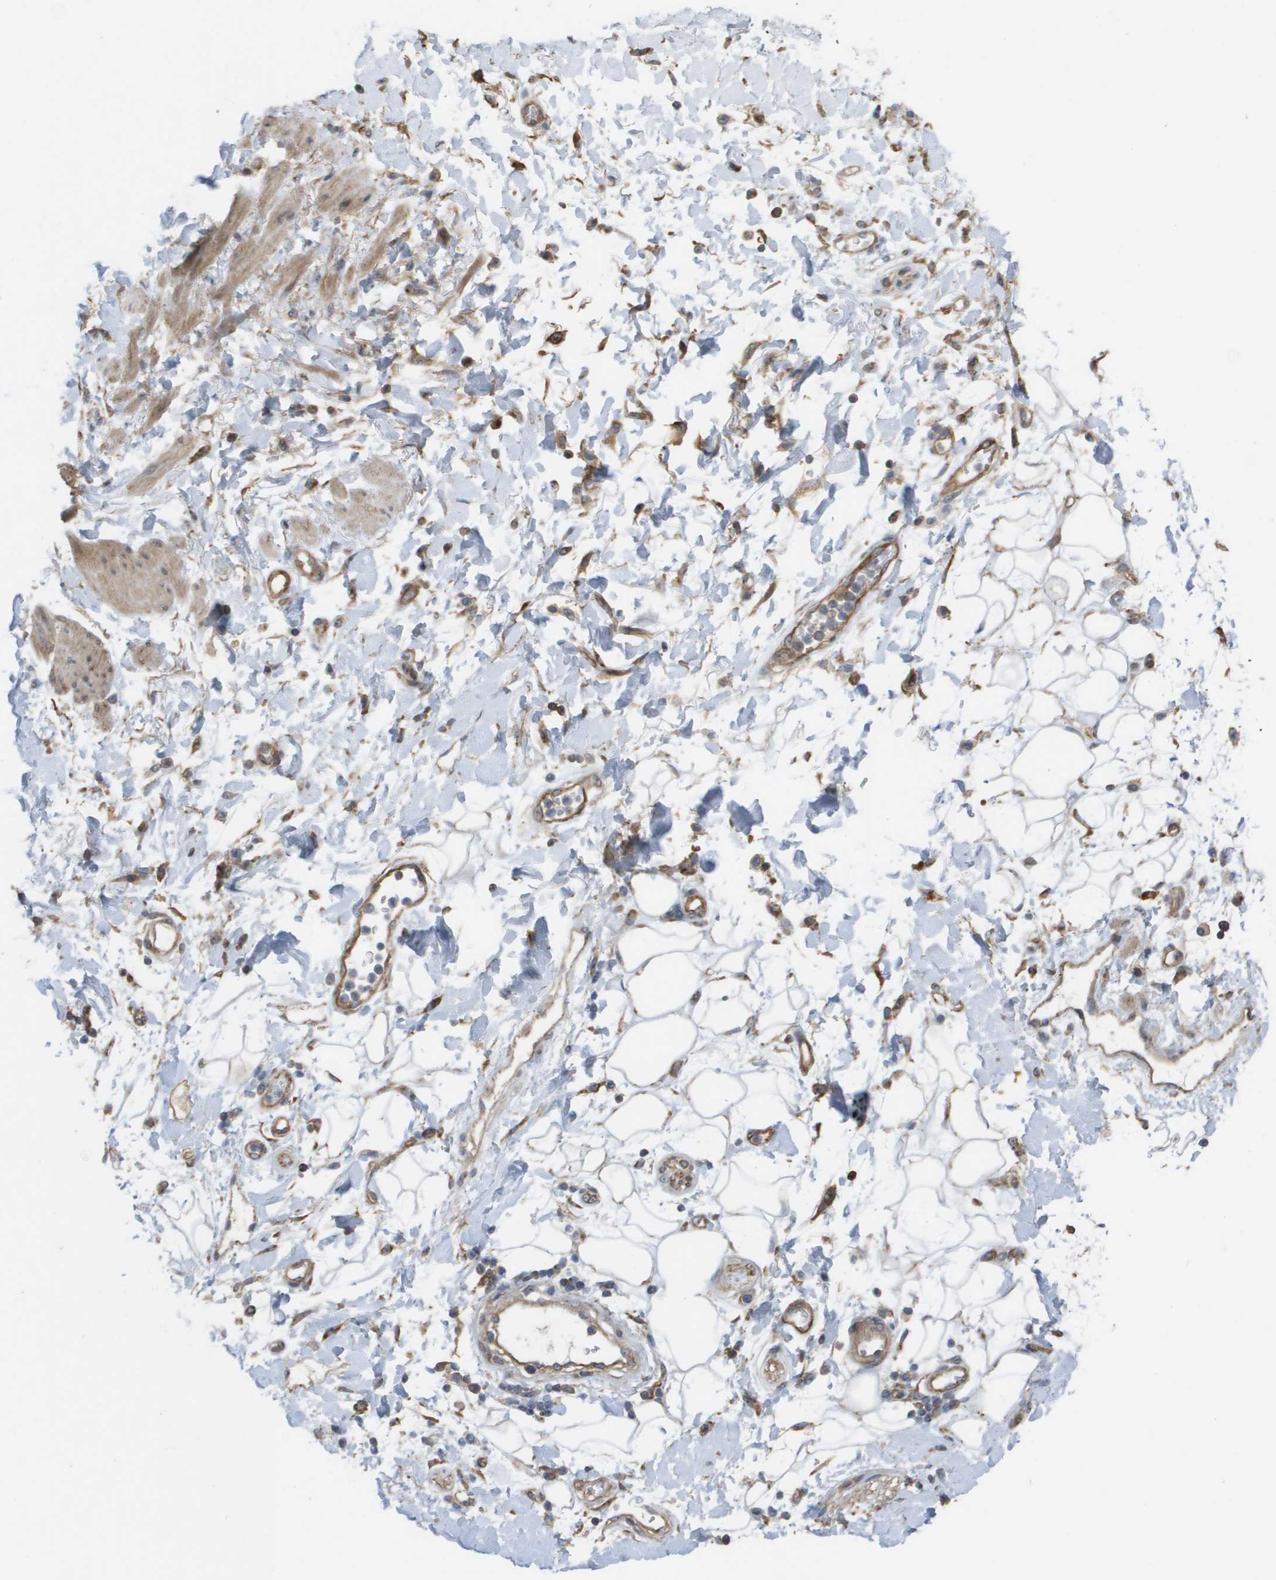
{"staining": {"intensity": "moderate", "quantity": "25%-75%", "location": "cytoplasmic/membranous"}, "tissue": "adipose tissue", "cell_type": "Adipocytes", "image_type": "normal", "snomed": [{"axis": "morphology", "description": "Normal tissue, NOS"}, {"axis": "morphology", "description": "Adenocarcinoma, NOS"}, {"axis": "topography", "description": "Duodenum"}, {"axis": "topography", "description": "Peripheral nerve tissue"}], "caption": "About 25%-75% of adipocytes in unremarkable adipose tissue demonstrate moderate cytoplasmic/membranous protein staining as visualized by brown immunohistochemical staining.", "gene": "MTARC2", "patient": {"sex": "female", "age": 60}}